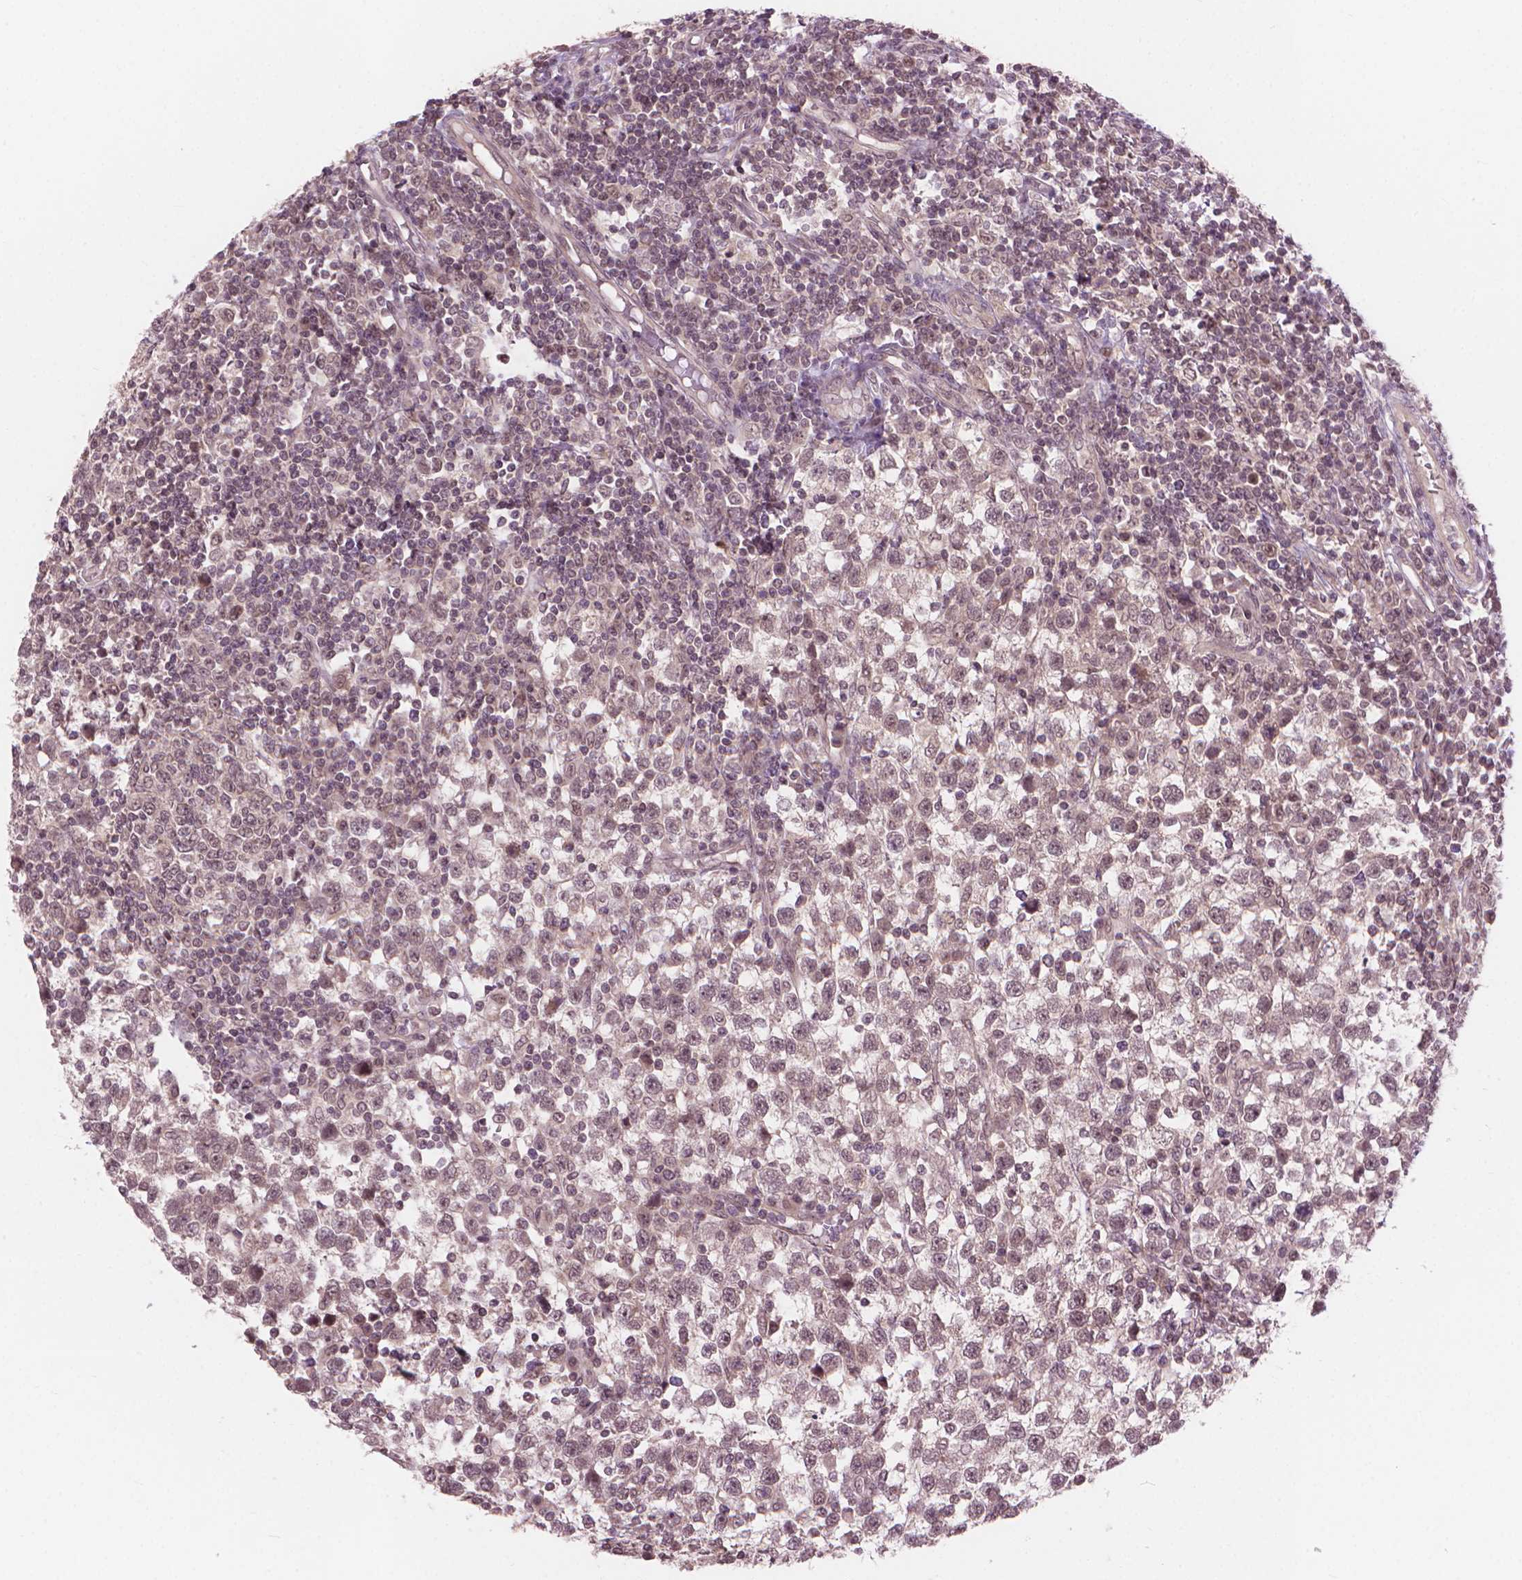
{"staining": {"intensity": "weak", "quantity": "<25%", "location": "nuclear"}, "tissue": "testis cancer", "cell_type": "Tumor cells", "image_type": "cancer", "snomed": [{"axis": "morphology", "description": "Seminoma, NOS"}, {"axis": "topography", "description": "Testis"}], "caption": "Protein analysis of testis seminoma demonstrates no significant staining in tumor cells. The staining is performed using DAB brown chromogen with nuclei counter-stained in using hematoxylin.", "gene": "SSU72", "patient": {"sex": "male", "age": 34}}